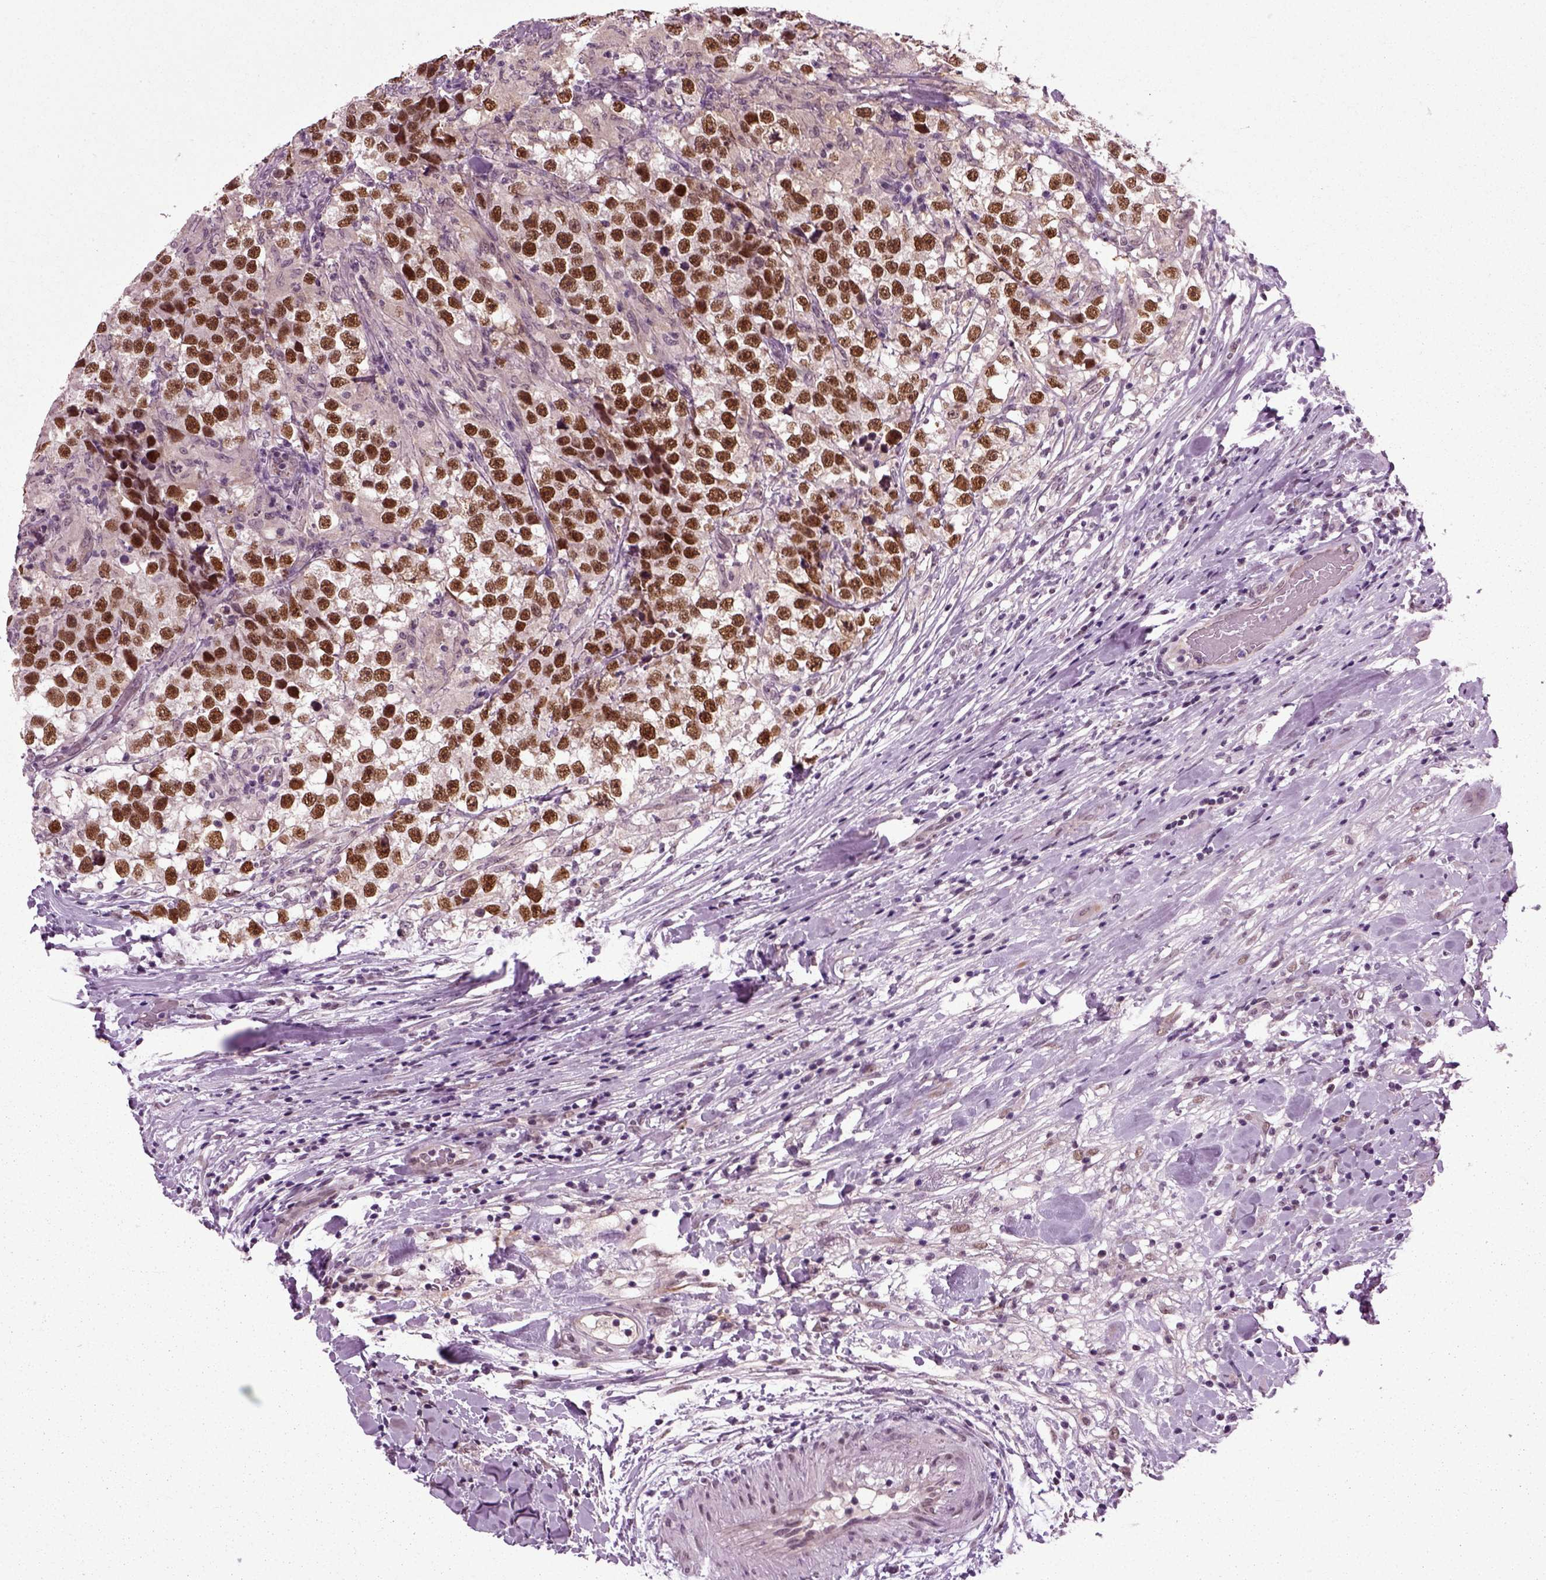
{"staining": {"intensity": "strong", "quantity": ">75%", "location": "nuclear"}, "tissue": "testis cancer", "cell_type": "Tumor cells", "image_type": "cancer", "snomed": [{"axis": "morphology", "description": "Seminoma, NOS"}, {"axis": "topography", "description": "Testis"}], "caption": "This micrograph displays testis cancer (seminoma) stained with immunohistochemistry (IHC) to label a protein in brown. The nuclear of tumor cells show strong positivity for the protein. Nuclei are counter-stained blue.", "gene": "RCOR3", "patient": {"sex": "male", "age": 46}}